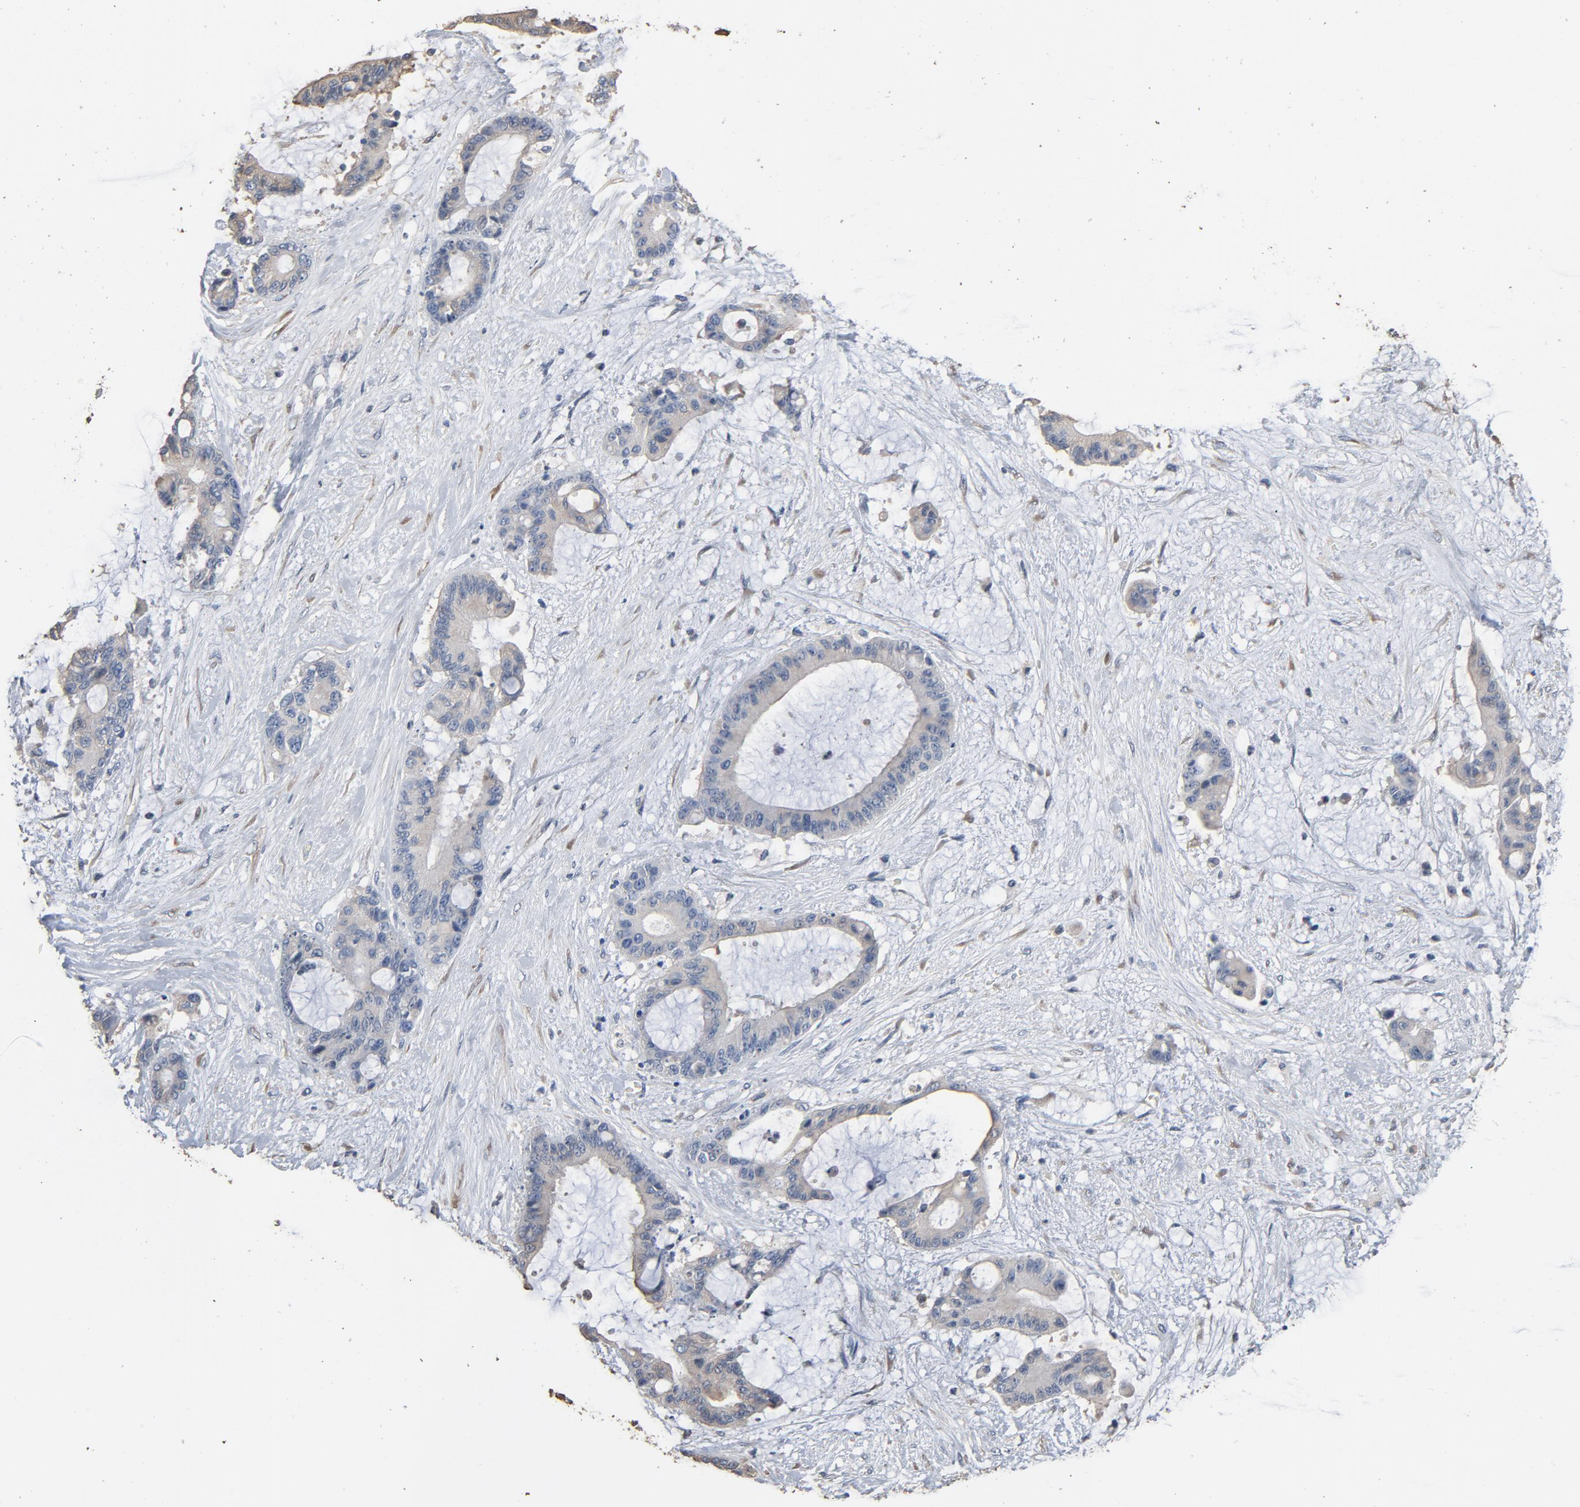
{"staining": {"intensity": "weak", "quantity": "25%-75%", "location": "cytoplasmic/membranous"}, "tissue": "liver cancer", "cell_type": "Tumor cells", "image_type": "cancer", "snomed": [{"axis": "morphology", "description": "Cholangiocarcinoma"}, {"axis": "topography", "description": "Liver"}], "caption": "Immunohistochemistry histopathology image of neoplastic tissue: human liver cancer (cholangiocarcinoma) stained using immunohistochemistry (IHC) demonstrates low levels of weak protein expression localized specifically in the cytoplasmic/membranous of tumor cells, appearing as a cytoplasmic/membranous brown color.", "gene": "SOX6", "patient": {"sex": "female", "age": 73}}